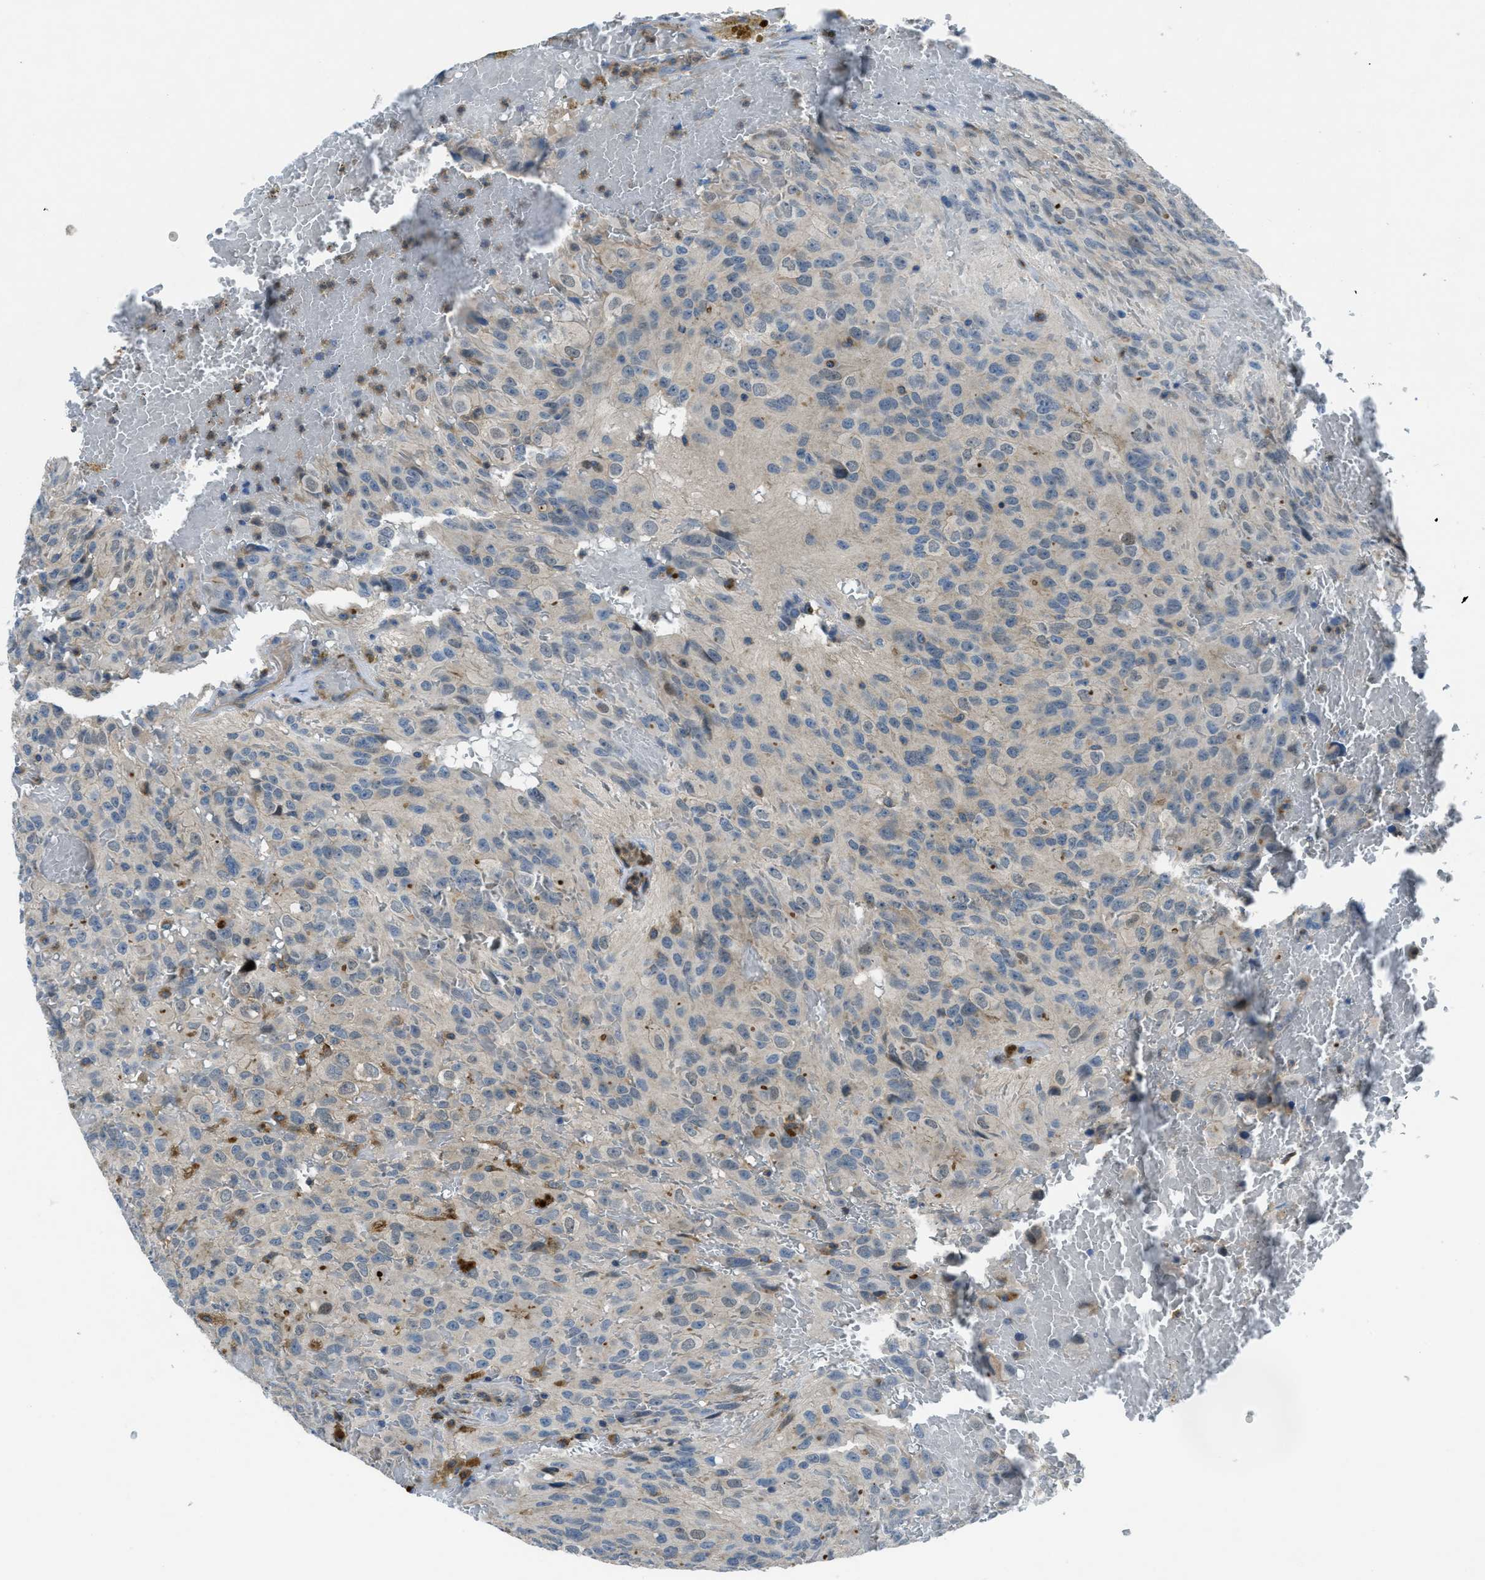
{"staining": {"intensity": "weak", "quantity": "<25%", "location": "cytoplasmic/membranous"}, "tissue": "glioma", "cell_type": "Tumor cells", "image_type": "cancer", "snomed": [{"axis": "morphology", "description": "Glioma, malignant, High grade"}, {"axis": "topography", "description": "Brain"}], "caption": "This is a photomicrograph of immunohistochemistry staining of malignant glioma (high-grade), which shows no staining in tumor cells.", "gene": "MAP3K20", "patient": {"sex": "male", "age": 32}}